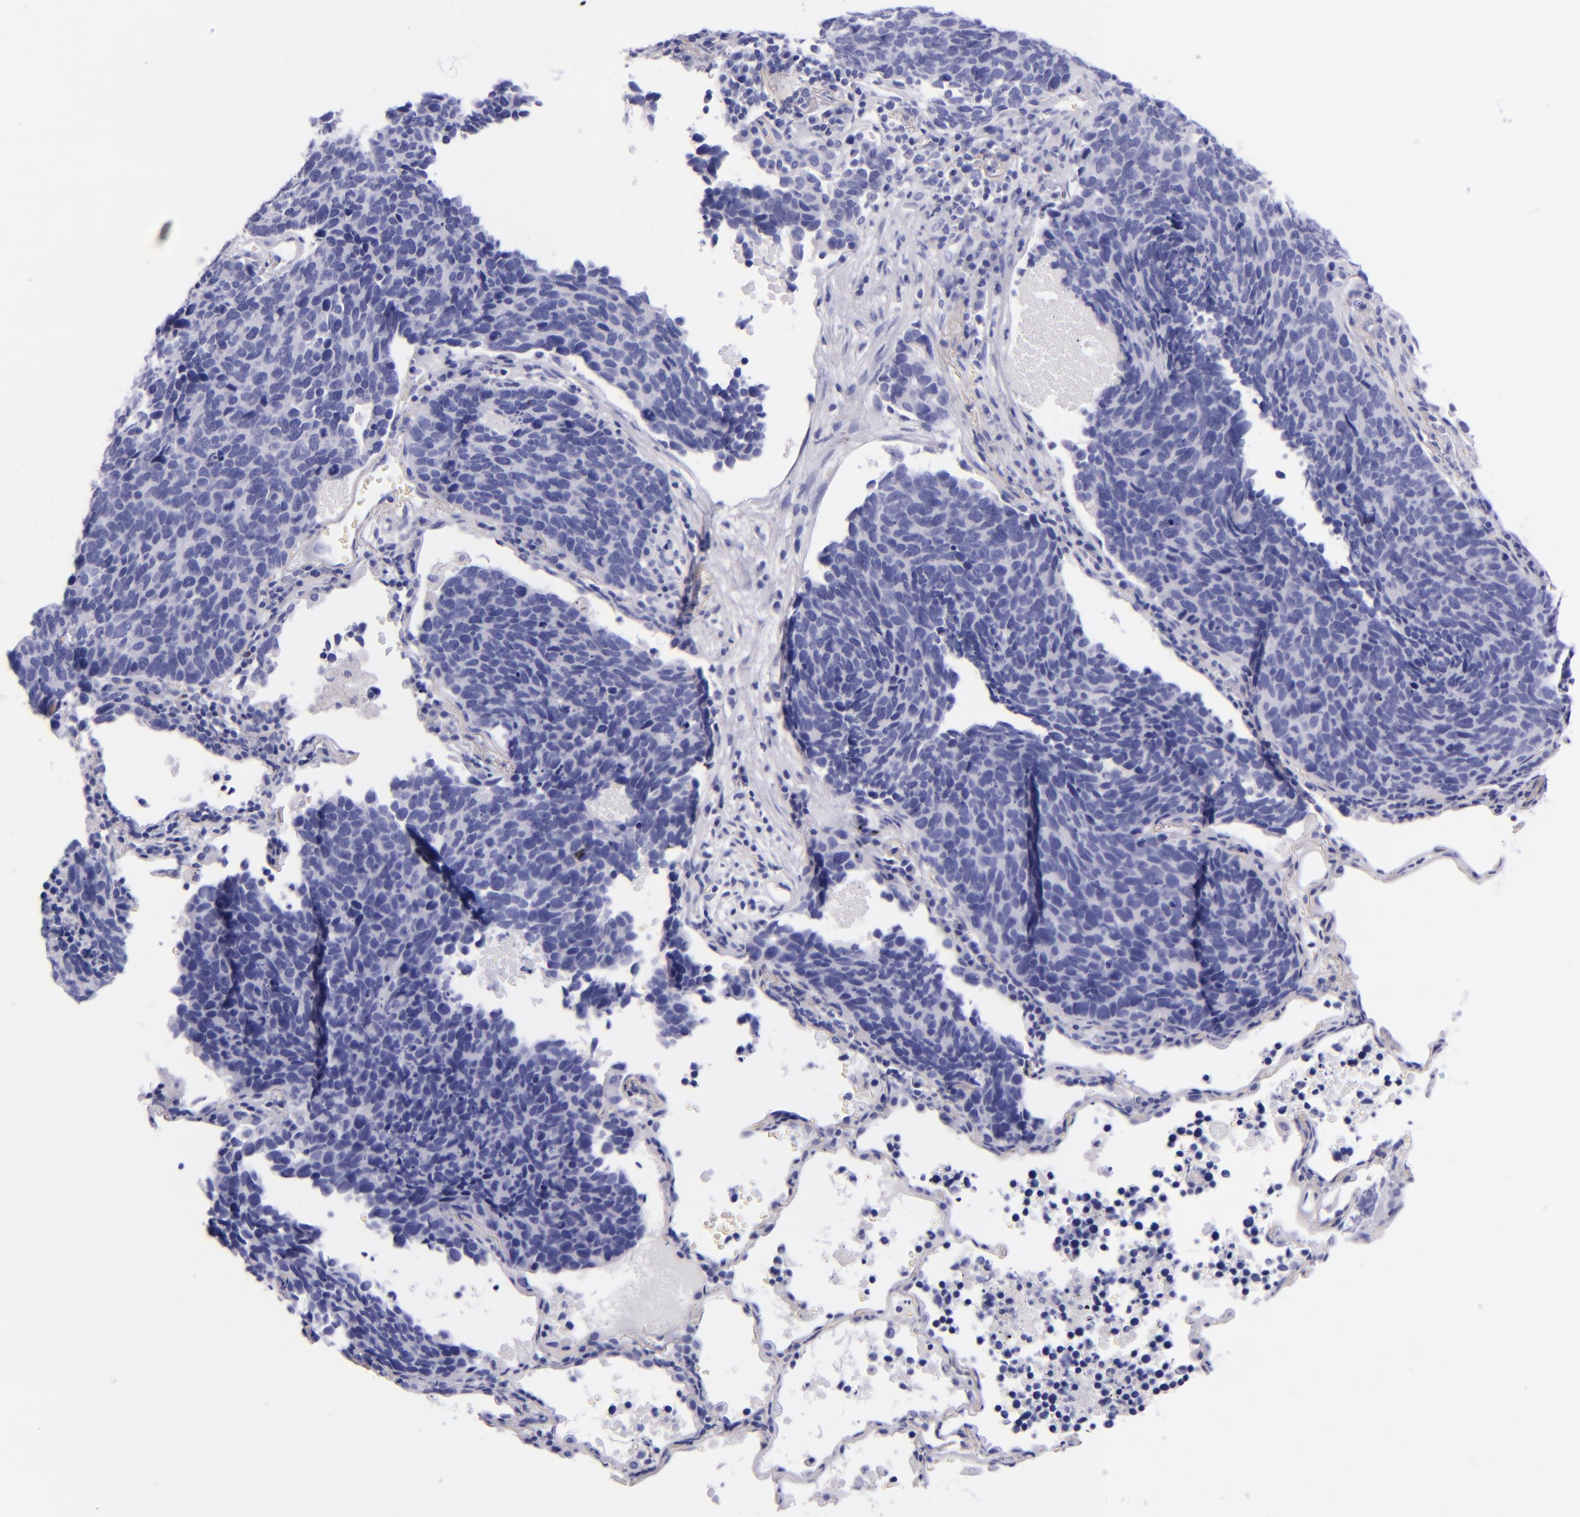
{"staining": {"intensity": "negative", "quantity": "none", "location": "none"}, "tissue": "lung cancer", "cell_type": "Tumor cells", "image_type": "cancer", "snomed": [{"axis": "morphology", "description": "Neoplasm, malignant, NOS"}, {"axis": "topography", "description": "Lung"}], "caption": "The IHC histopathology image has no significant positivity in tumor cells of lung cancer tissue.", "gene": "LAG3", "patient": {"sex": "female", "age": 75}}